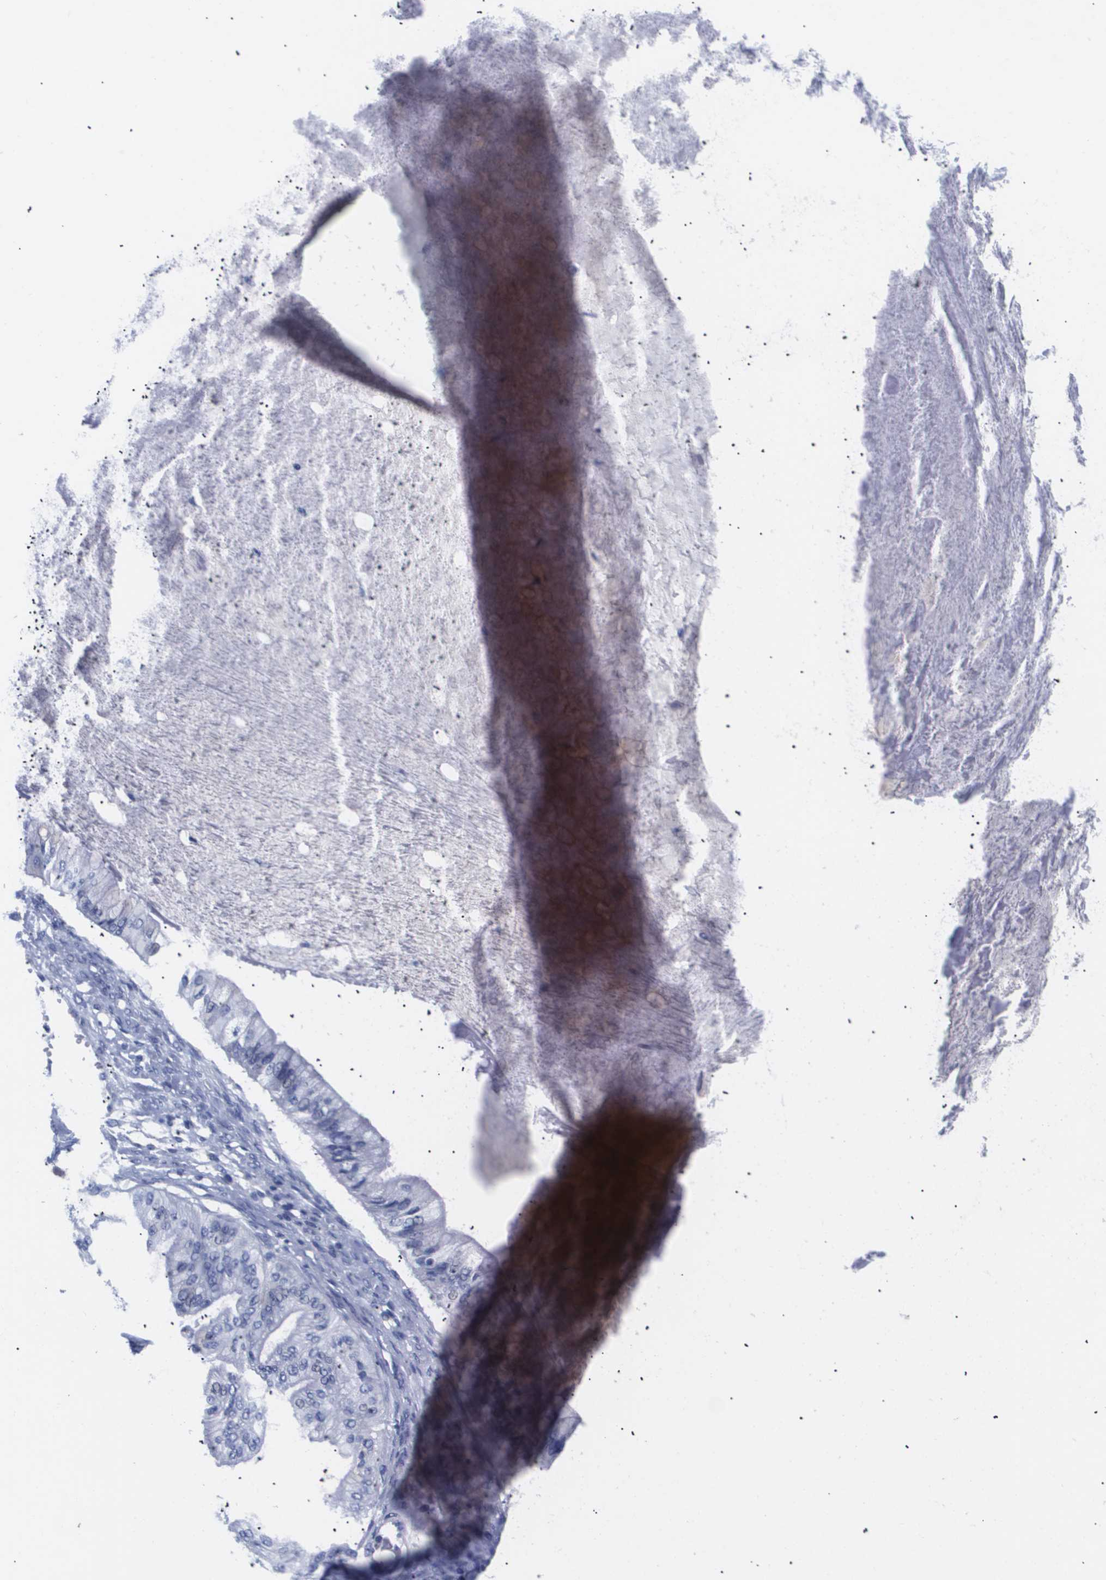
{"staining": {"intensity": "negative", "quantity": "none", "location": "none"}, "tissue": "ovarian cancer", "cell_type": "Tumor cells", "image_type": "cancer", "snomed": [{"axis": "morphology", "description": "Cystadenocarcinoma, mucinous, NOS"}, {"axis": "topography", "description": "Ovary"}], "caption": "Histopathology image shows no significant protein staining in tumor cells of mucinous cystadenocarcinoma (ovarian).", "gene": "ATP6V0A4", "patient": {"sex": "female", "age": 57}}